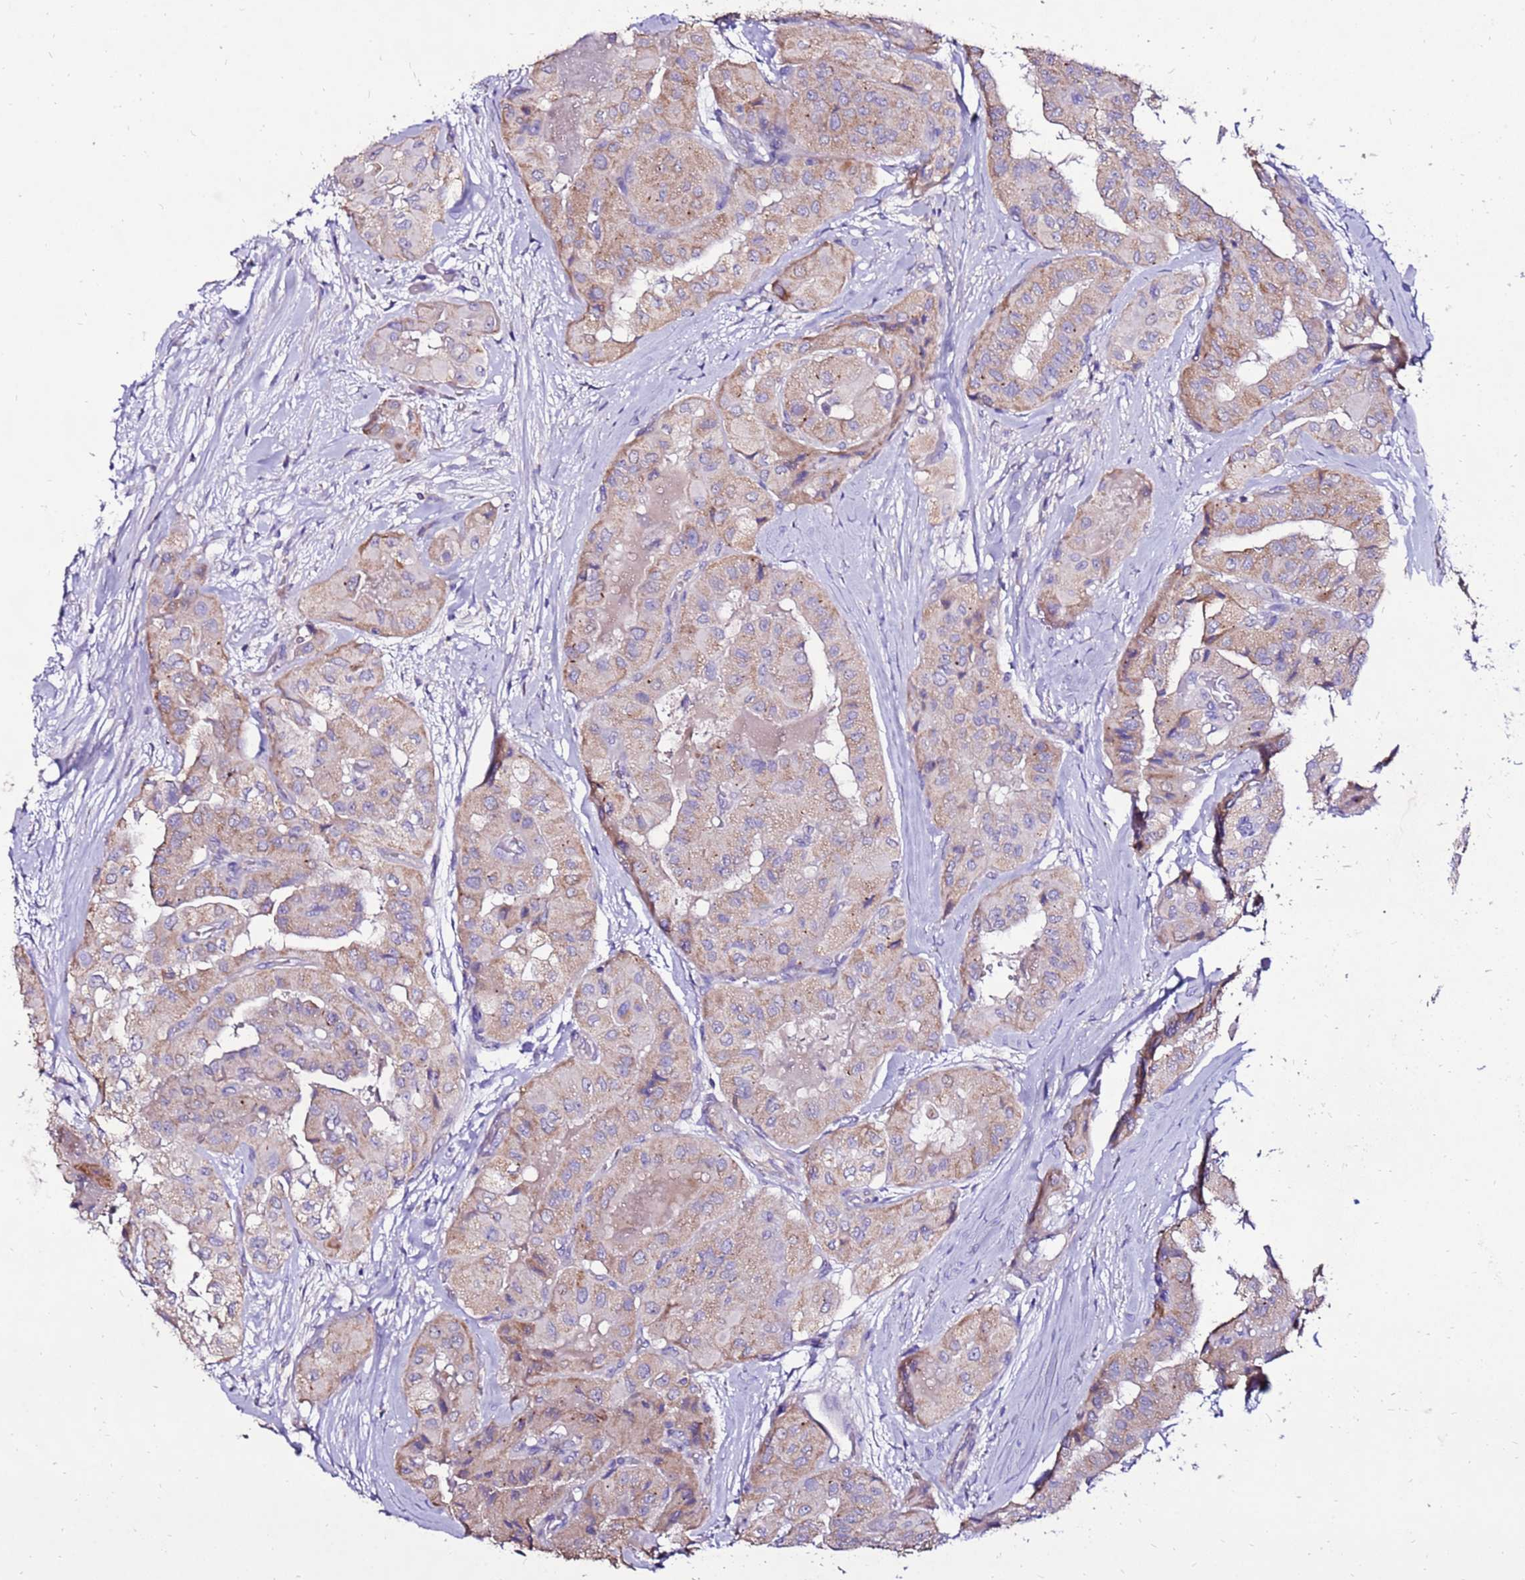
{"staining": {"intensity": "moderate", "quantity": ">75%", "location": "cytoplasmic/membranous"}, "tissue": "thyroid cancer", "cell_type": "Tumor cells", "image_type": "cancer", "snomed": [{"axis": "morphology", "description": "Papillary adenocarcinoma, NOS"}, {"axis": "topography", "description": "Thyroid gland"}], "caption": "Papillary adenocarcinoma (thyroid) stained with immunohistochemistry (IHC) exhibits moderate cytoplasmic/membranous staining in about >75% of tumor cells. (DAB IHC with brightfield microscopy, high magnification).", "gene": "TMEM106C", "patient": {"sex": "female", "age": 59}}